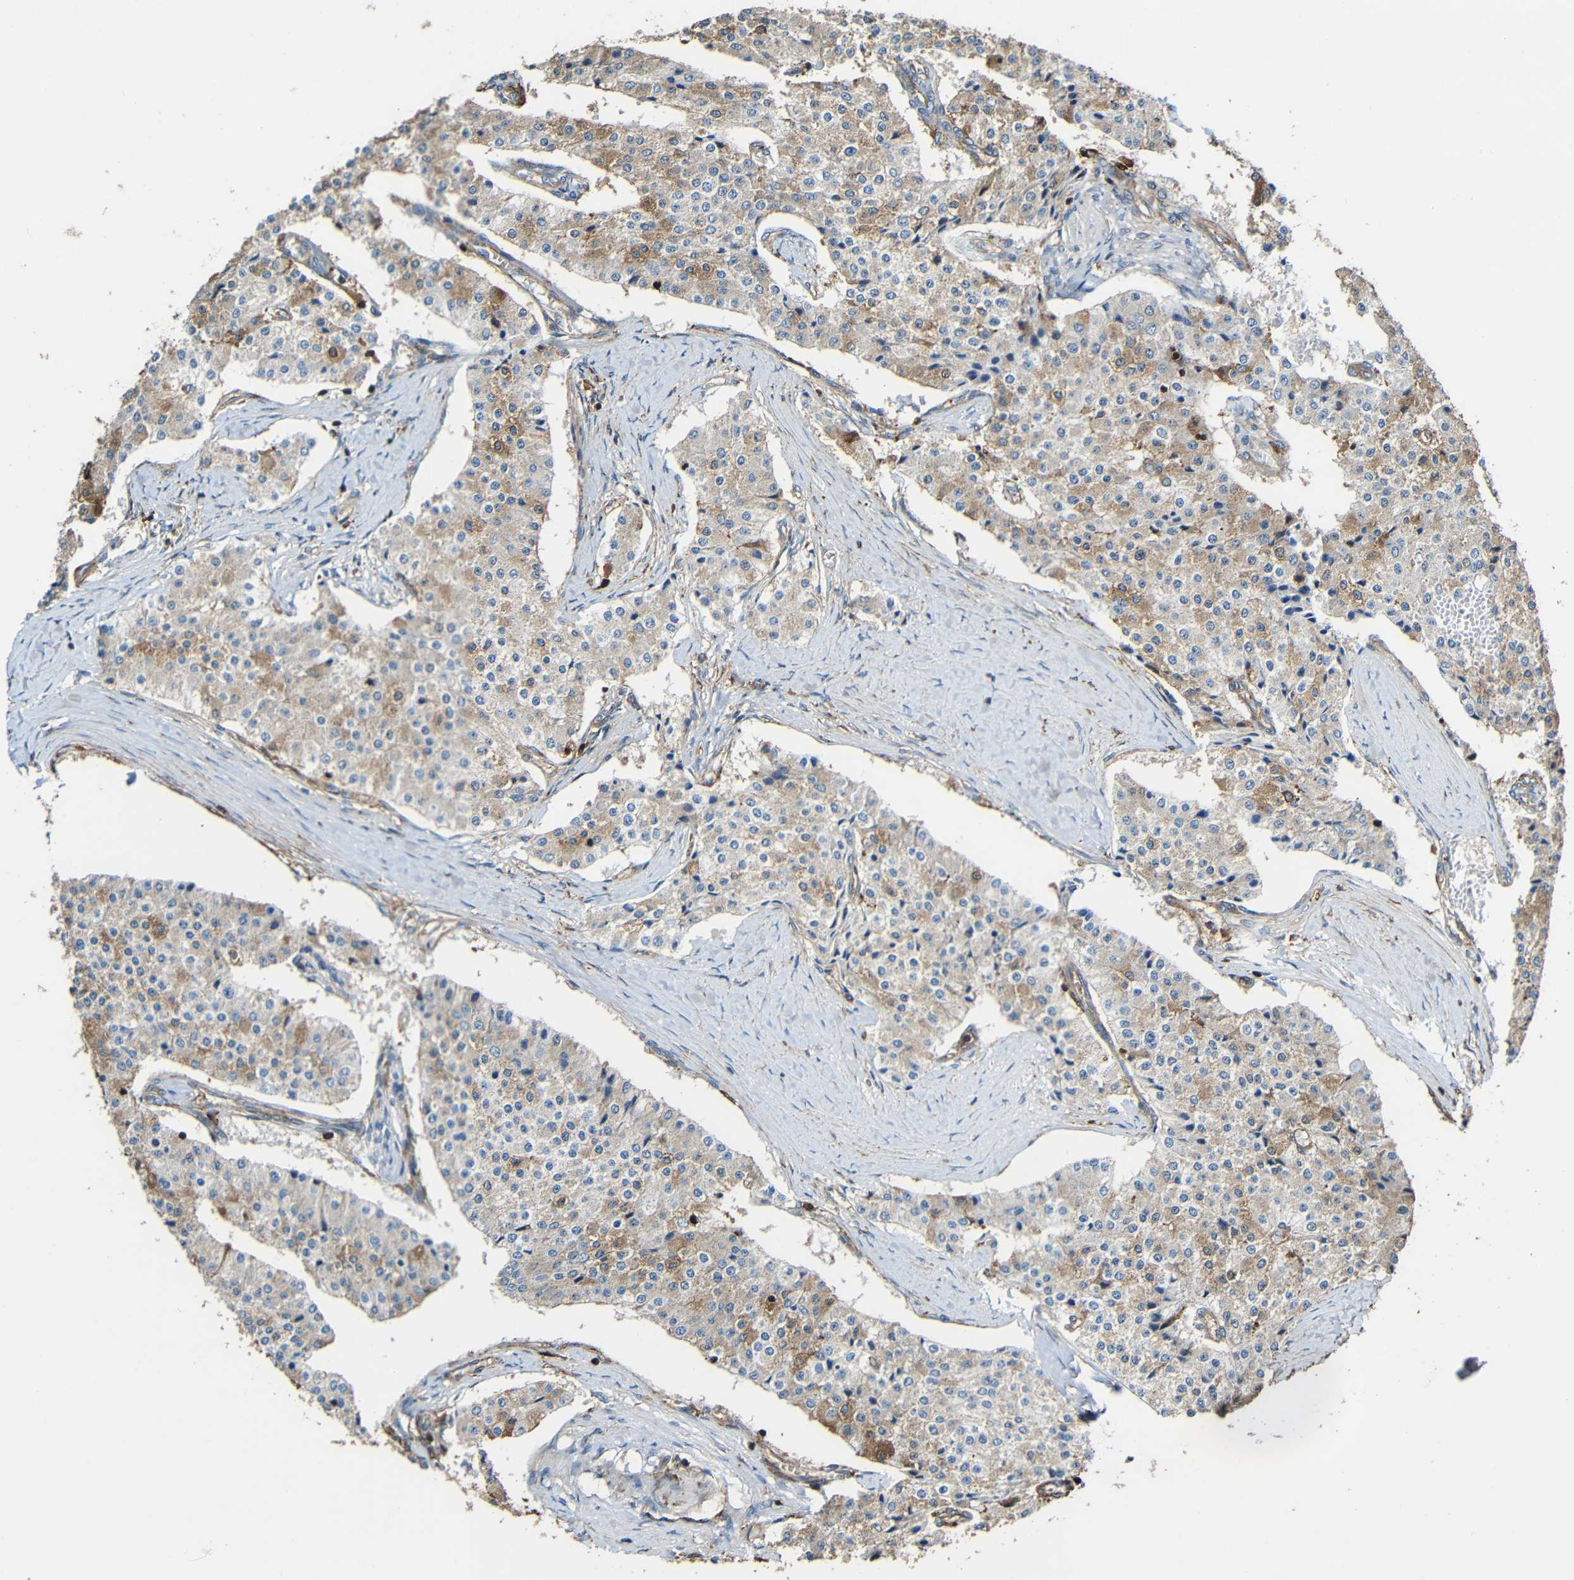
{"staining": {"intensity": "moderate", "quantity": "<25%", "location": "cytoplasmic/membranous"}, "tissue": "carcinoid", "cell_type": "Tumor cells", "image_type": "cancer", "snomed": [{"axis": "morphology", "description": "Carcinoid, malignant, NOS"}, {"axis": "topography", "description": "Colon"}], "caption": "Immunohistochemistry (IHC) of human carcinoid displays low levels of moderate cytoplasmic/membranous staining in approximately <25% of tumor cells. The staining was performed using DAB (3,3'-diaminobenzidine) to visualize the protein expression in brown, while the nuclei were stained in blue with hematoxylin (Magnification: 20x).", "gene": "RHOT2", "patient": {"sex": "female", "age": 52}}